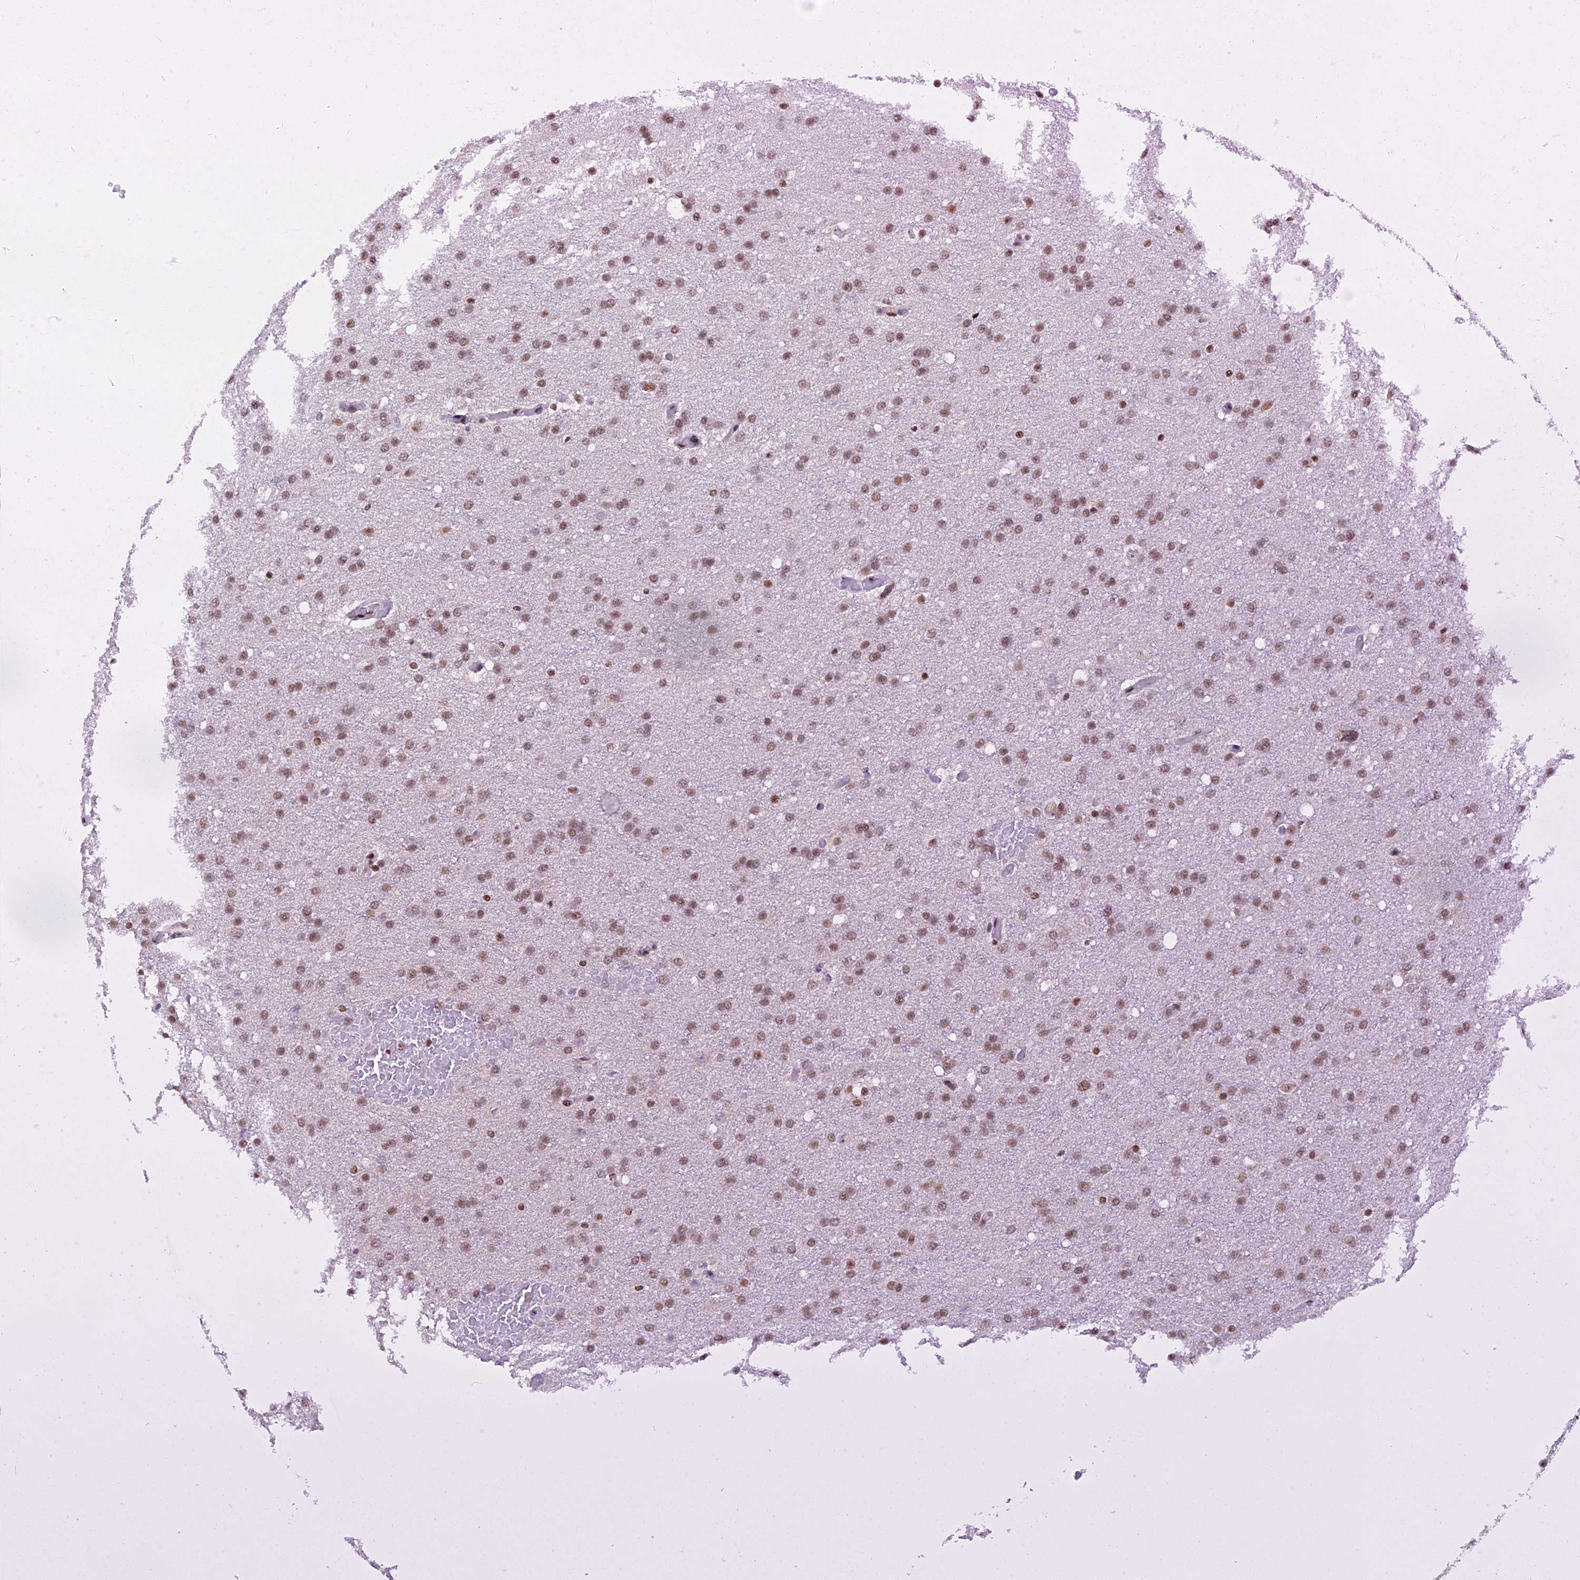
{"staining": {"intensity": "moderate", "quantity": ">75%", "location": "nuclear"}, "tissue": "glioma", "cell_type": "Tumor cells", "image_type": "cancer", "snomed": [{"axis": "morphology", "description": "Glioma, malignant, High grade"}, {"axis": "topography", "description": "Cerebral cortex"}], "caption": "Brown immunohistochemical staining in human high-grade glioma (malignant) displays moderate nuclear staining in about >75% of tumor cells.", "gene": "THAP11", "patient": {"sex": "female", "age": 36}}